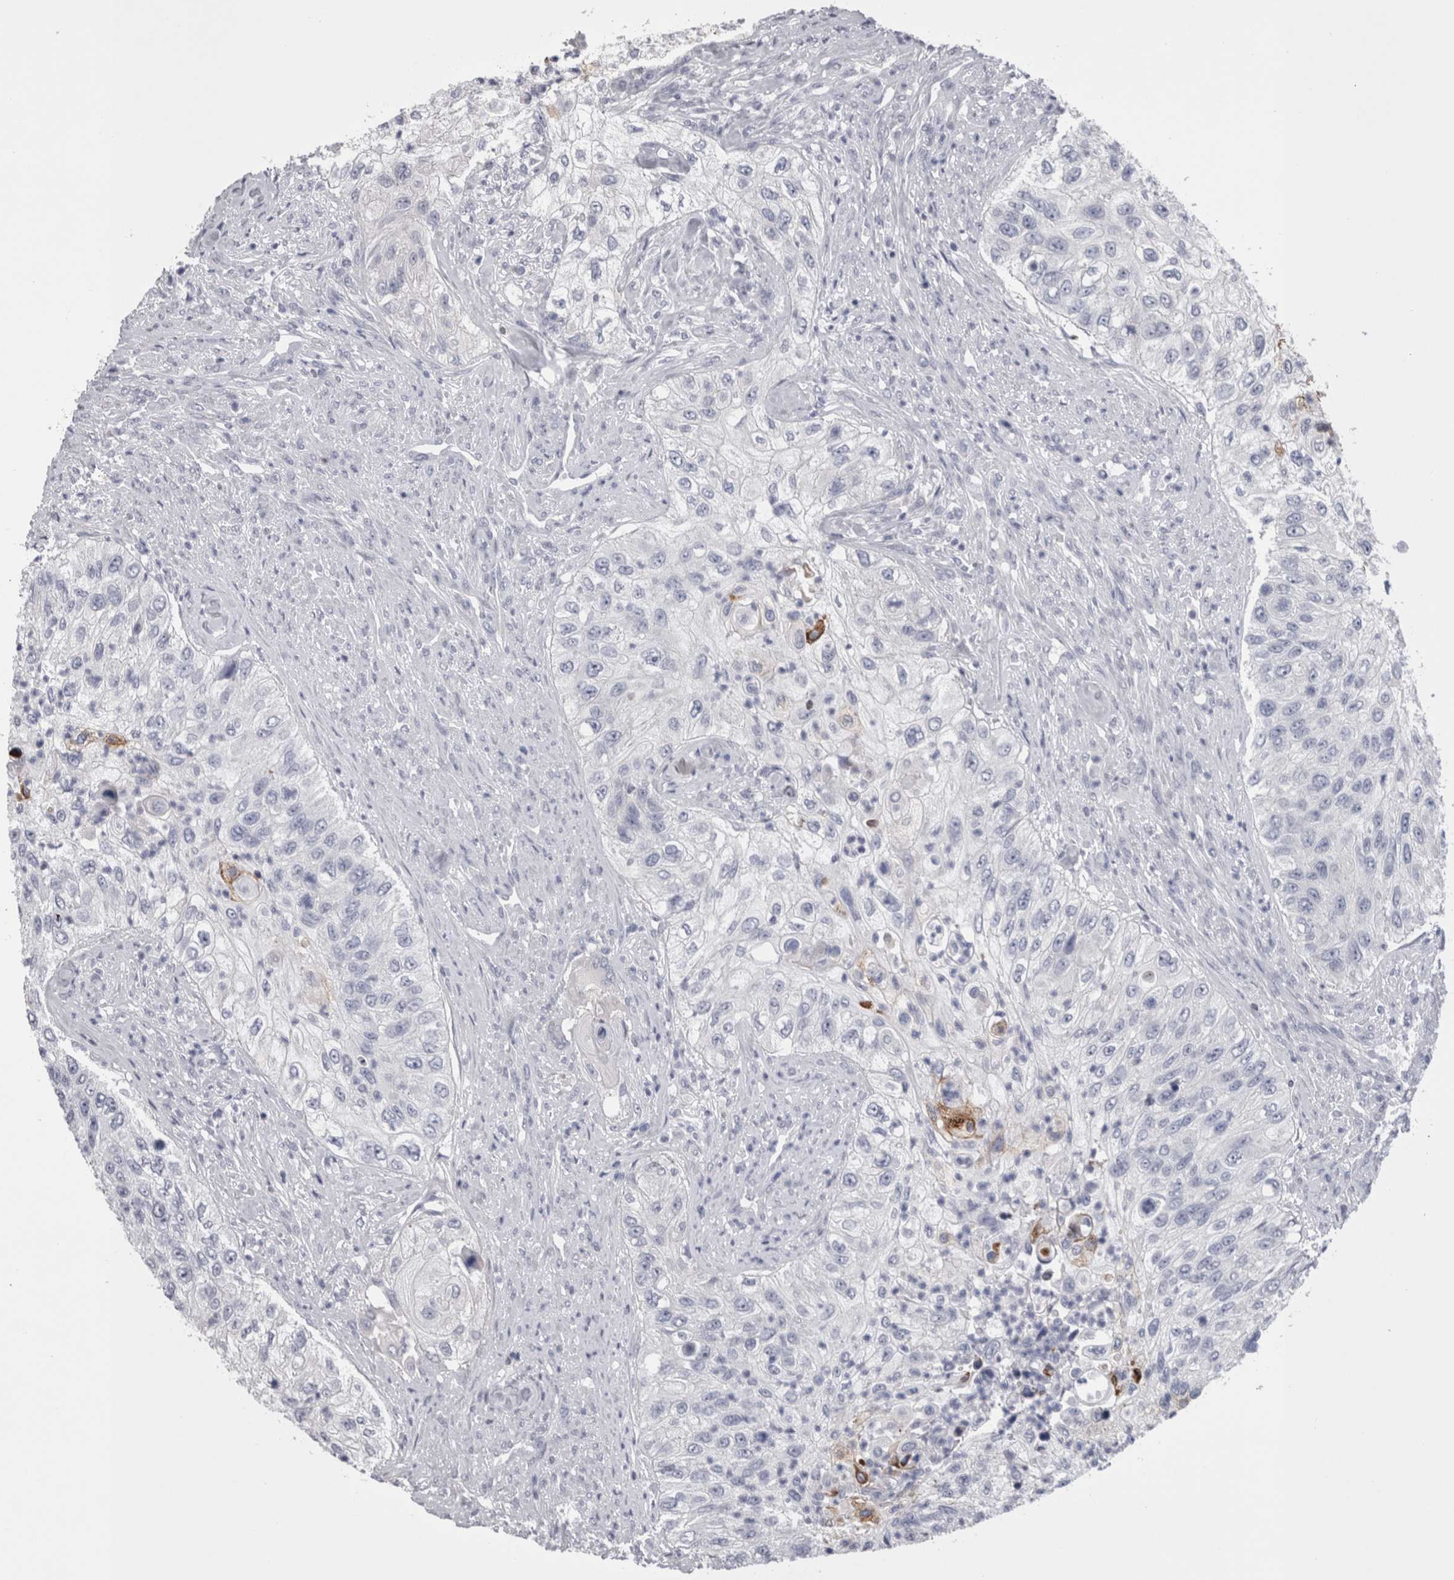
{"staining": {"intensity": "negative", "quantity": "none", "location": "none"}, "tissue": "urothelial cancer", "cell_type": "Tumor cells", "image_type": "cancer", "snomed": [{"axis": "morphology", "description": "Urothelial carcinoma, High grade"}, {"axis": "topography", "description": "Urinary bladder"}], "caption": "A micrograph of human urothelial cancer is negative for staining in tumor cells.", "gene": "PWP2", "patient": {"sex": "female", "age": 60}}